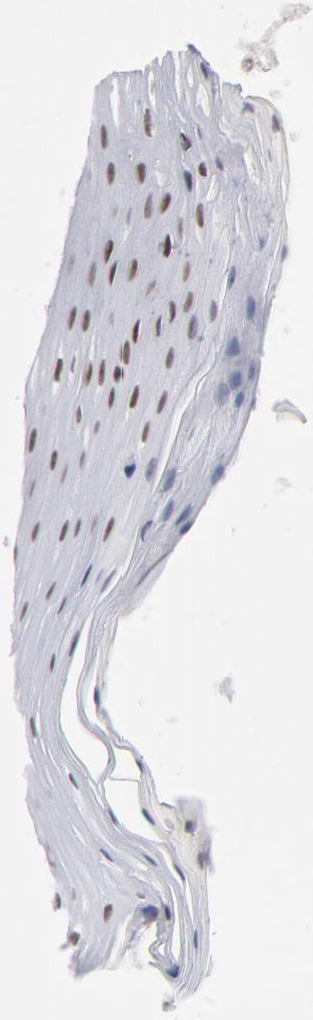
{"staining": {"intensity": "moderate", "quantity": ">75%", "location": "nuclear"}, "tissue": "oral mucosa", "cell_type": "Squamous epithelial cells", "image_type": "normal", "snomed": [{"axis": "morphology", "description": "Normal tissue, NOS"}, {"axis": "morphology", "description": "Squamous cell carcinoma, NOS"}, {"axis": "topography", "description": "Skeletal muscle"}, {"axis": "topography", "description": "Oral tissue"}, {"axis": "topography", "description": "Head-Neck"}], "caption": "Protein expression by immunohistochemistry demonstrates moderate nuclear expression in approximately >75% of squamous epithelial cells in benign oral mucosa.", "gene": "CTCF", "patient": {"sex": "male", "age": 71}}